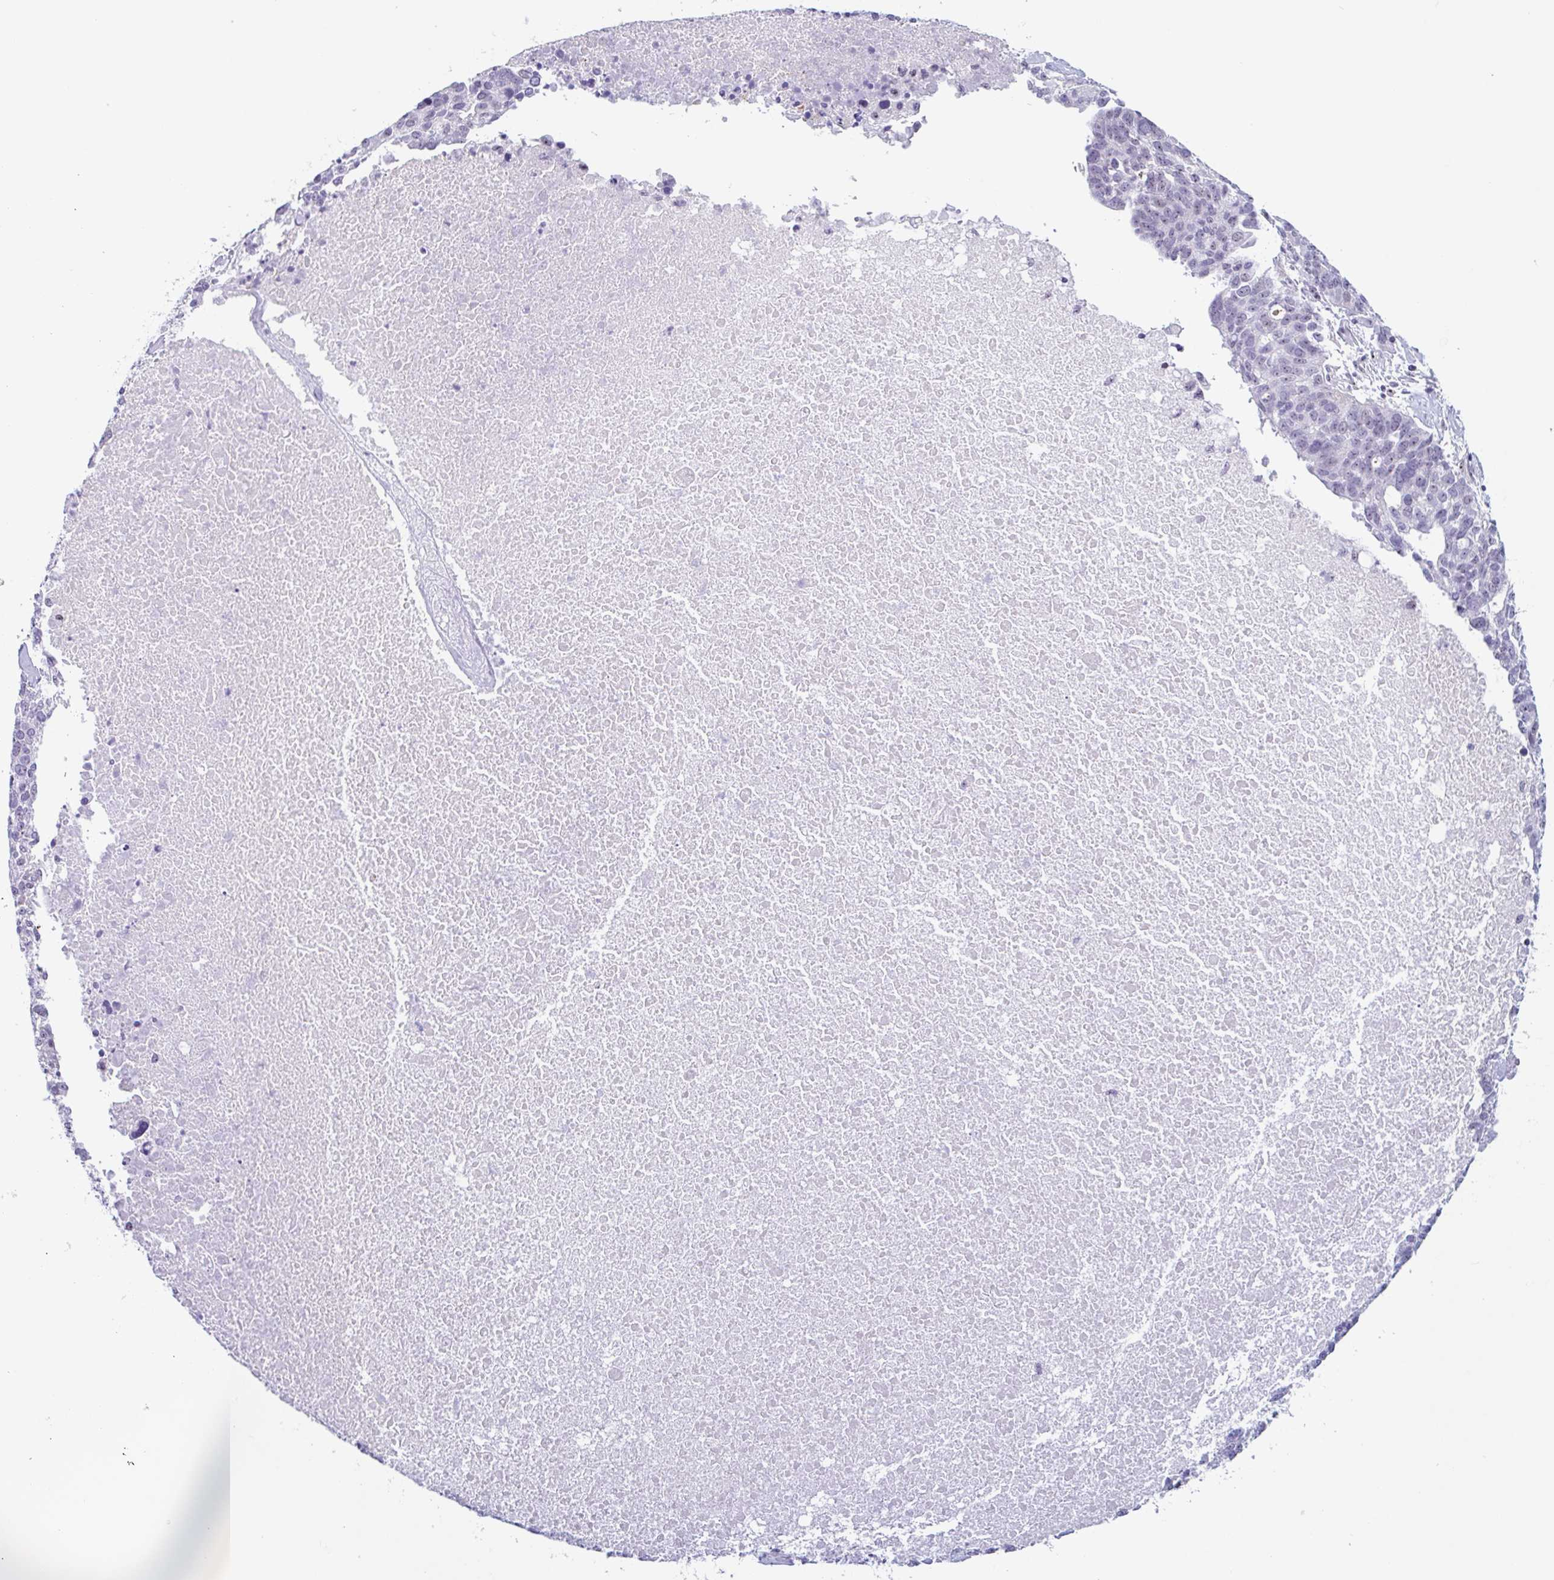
{"staining": {"intensity": "weak", "quantity": "25%-75%", "location": "nuclear"}, "tissue": "ovarian cancer", "cell_type": "Tumor cells", "image_type": "cancer", "snomed": [{"axis": "morphology", "description": "Cystadenocarcinoma, serous, NOS"}, {"axis": "topography", "description": "Ovary"}], "caption": "Immunohistochemistry staining of ovarian cancer, which displays low levels of weak nuclear expression in approximately 25%-75% of tumor cells indicating weak nuclear protein staining. The staining was performed using DAB (3,3'-diaminobenzidine) (brown) for protein detection and nuclei were counterstained in hematoxylin (blue).", "gene": "LENG9", "patient": {"sex": "female", "age": 59}}